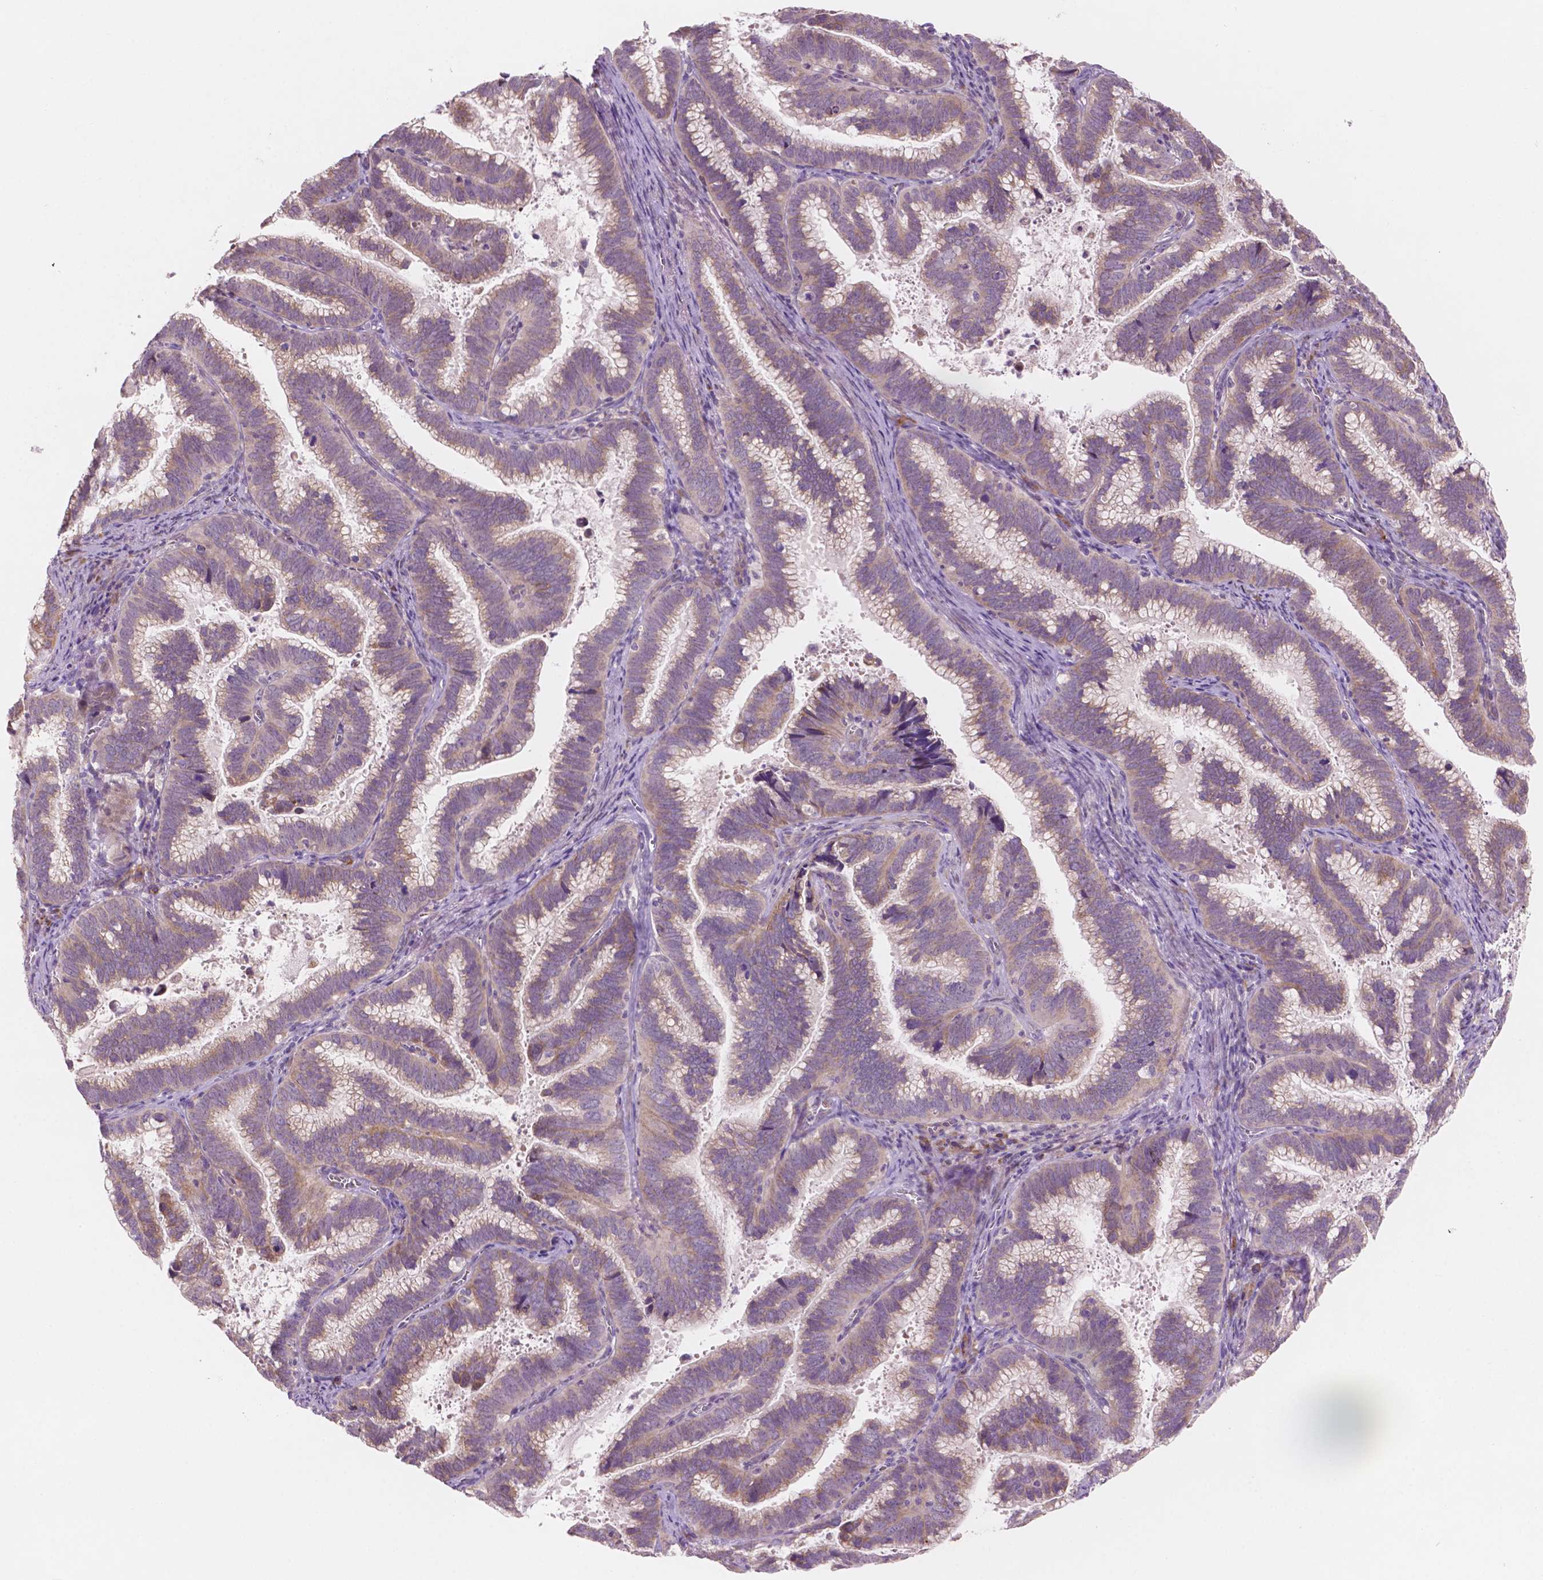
{"staining": {"intensity": "moderate", "quantity": ">75%", "location": "cytoplasmic/membranous"}, "tissue": "cervical cancer", "cell_type": "Tumor cells", "image_type": "cancer", "snomed": [{"axis": "morphology", "description": "Adenocarcinoma, NOS"}, {"axis": "topography", "description": "Cervix"}], "caption": "Moderate cytoplasmic/membranous protein positivity is identified in approximately >75% of tumor cells in cervical adenocarcinoma.", "gene": "LRP1B", "patient": {"sex": "female", "age": 61}}